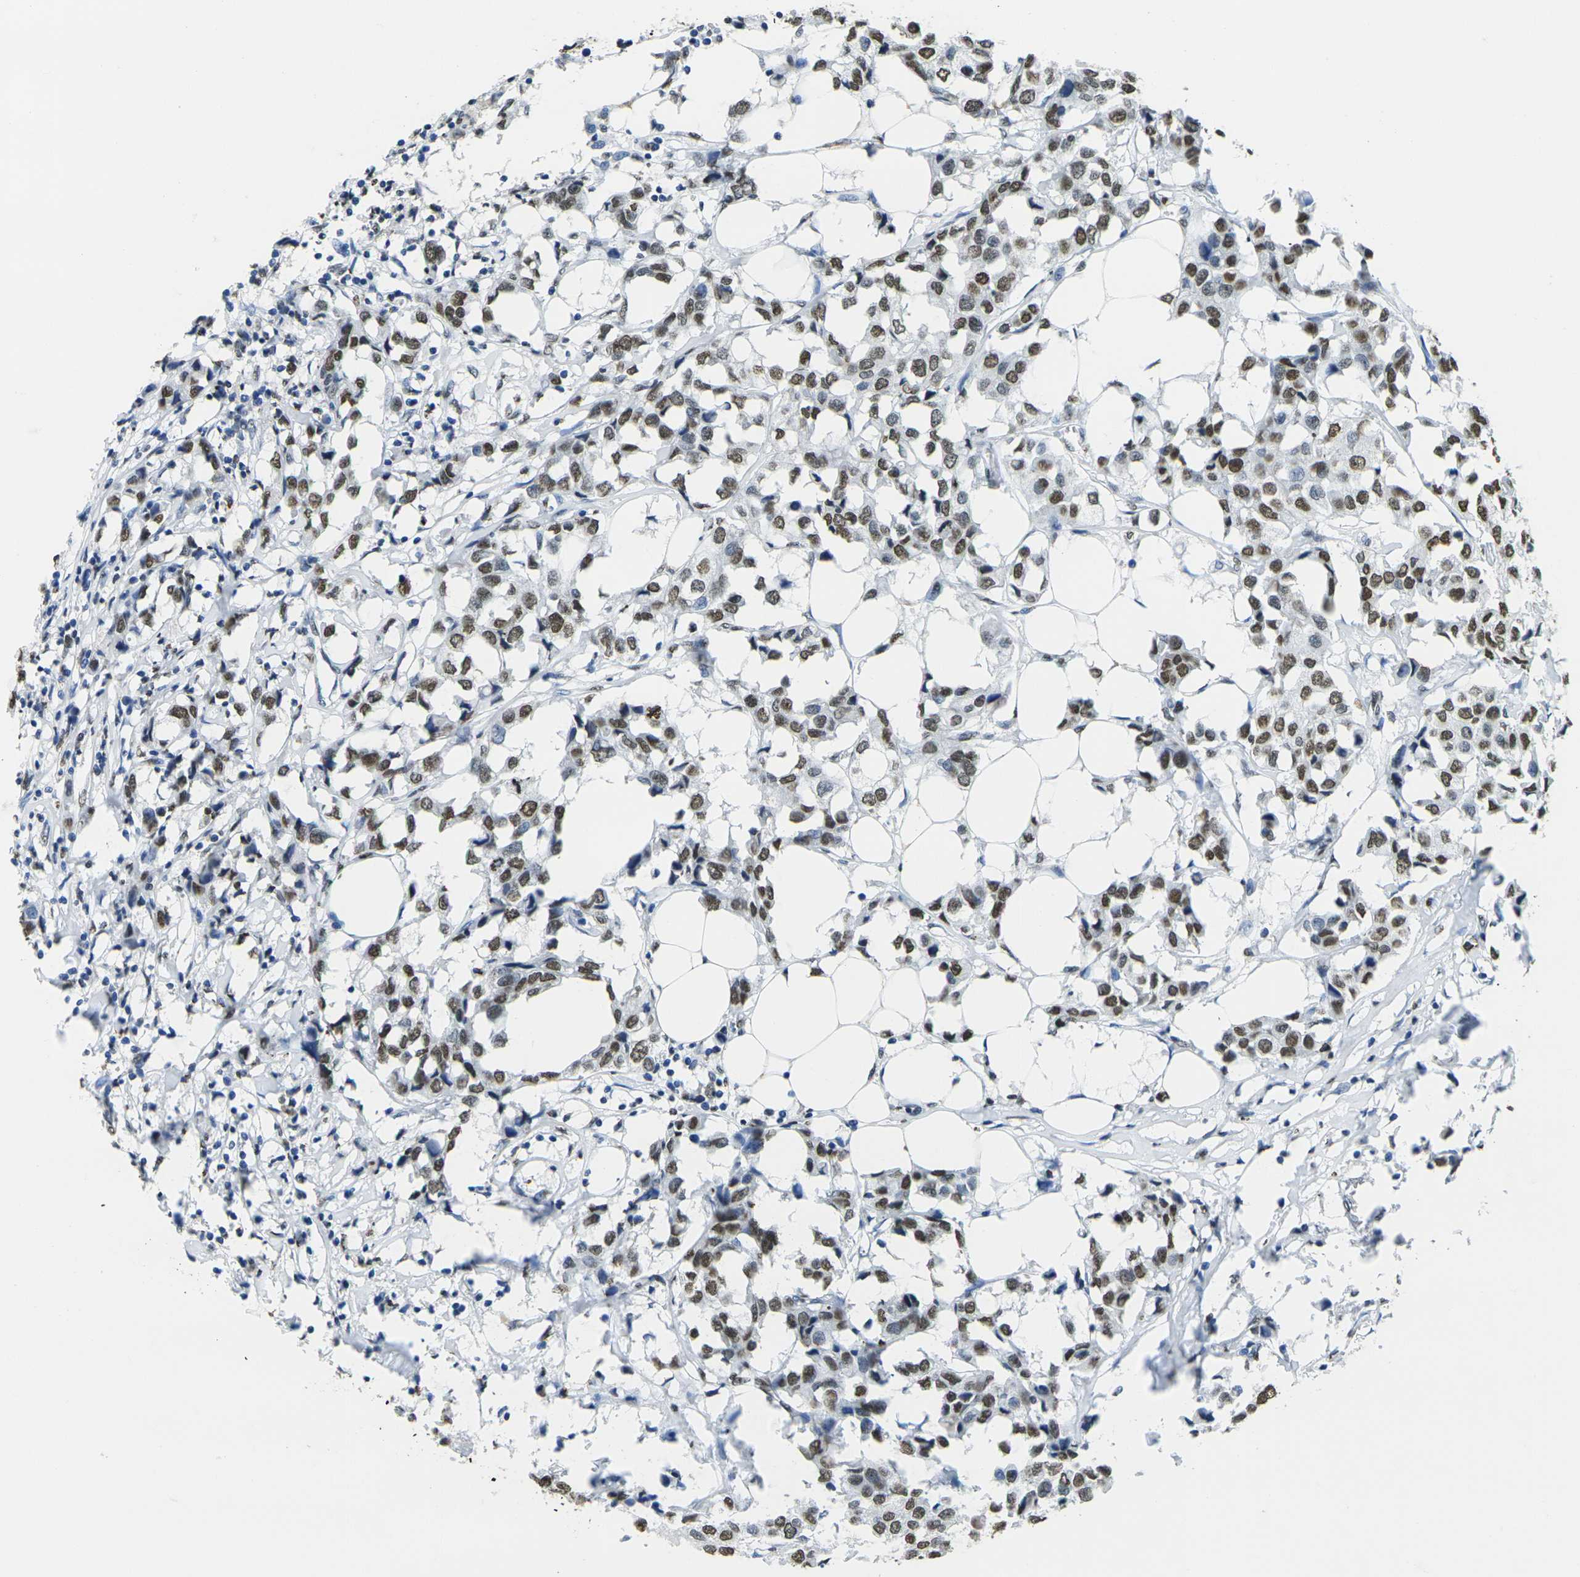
{"staining": {"intensity": "strong", "quantity": ">75%", "location": "nuclear"}, "tissue": "breast cancer", "cell_type": "Tumor cells", "image_type": "cancer", "snomed": [{"axis": "morphology", "description": "Duct carcinoma"}, {"axis": "topography", "description": "Breast"}], "caption": "Tumor cells demonstrate strong nuclear positivity in about >75% of cells in breast cancer (invasive ductal carcinoma). Using DAB (brown) and hematoxylin (blue) stains, captured at high magnification using brightfield microscopy.", "gene": "DRAXIN", "patient": {"sex": "female", "age": 80}}